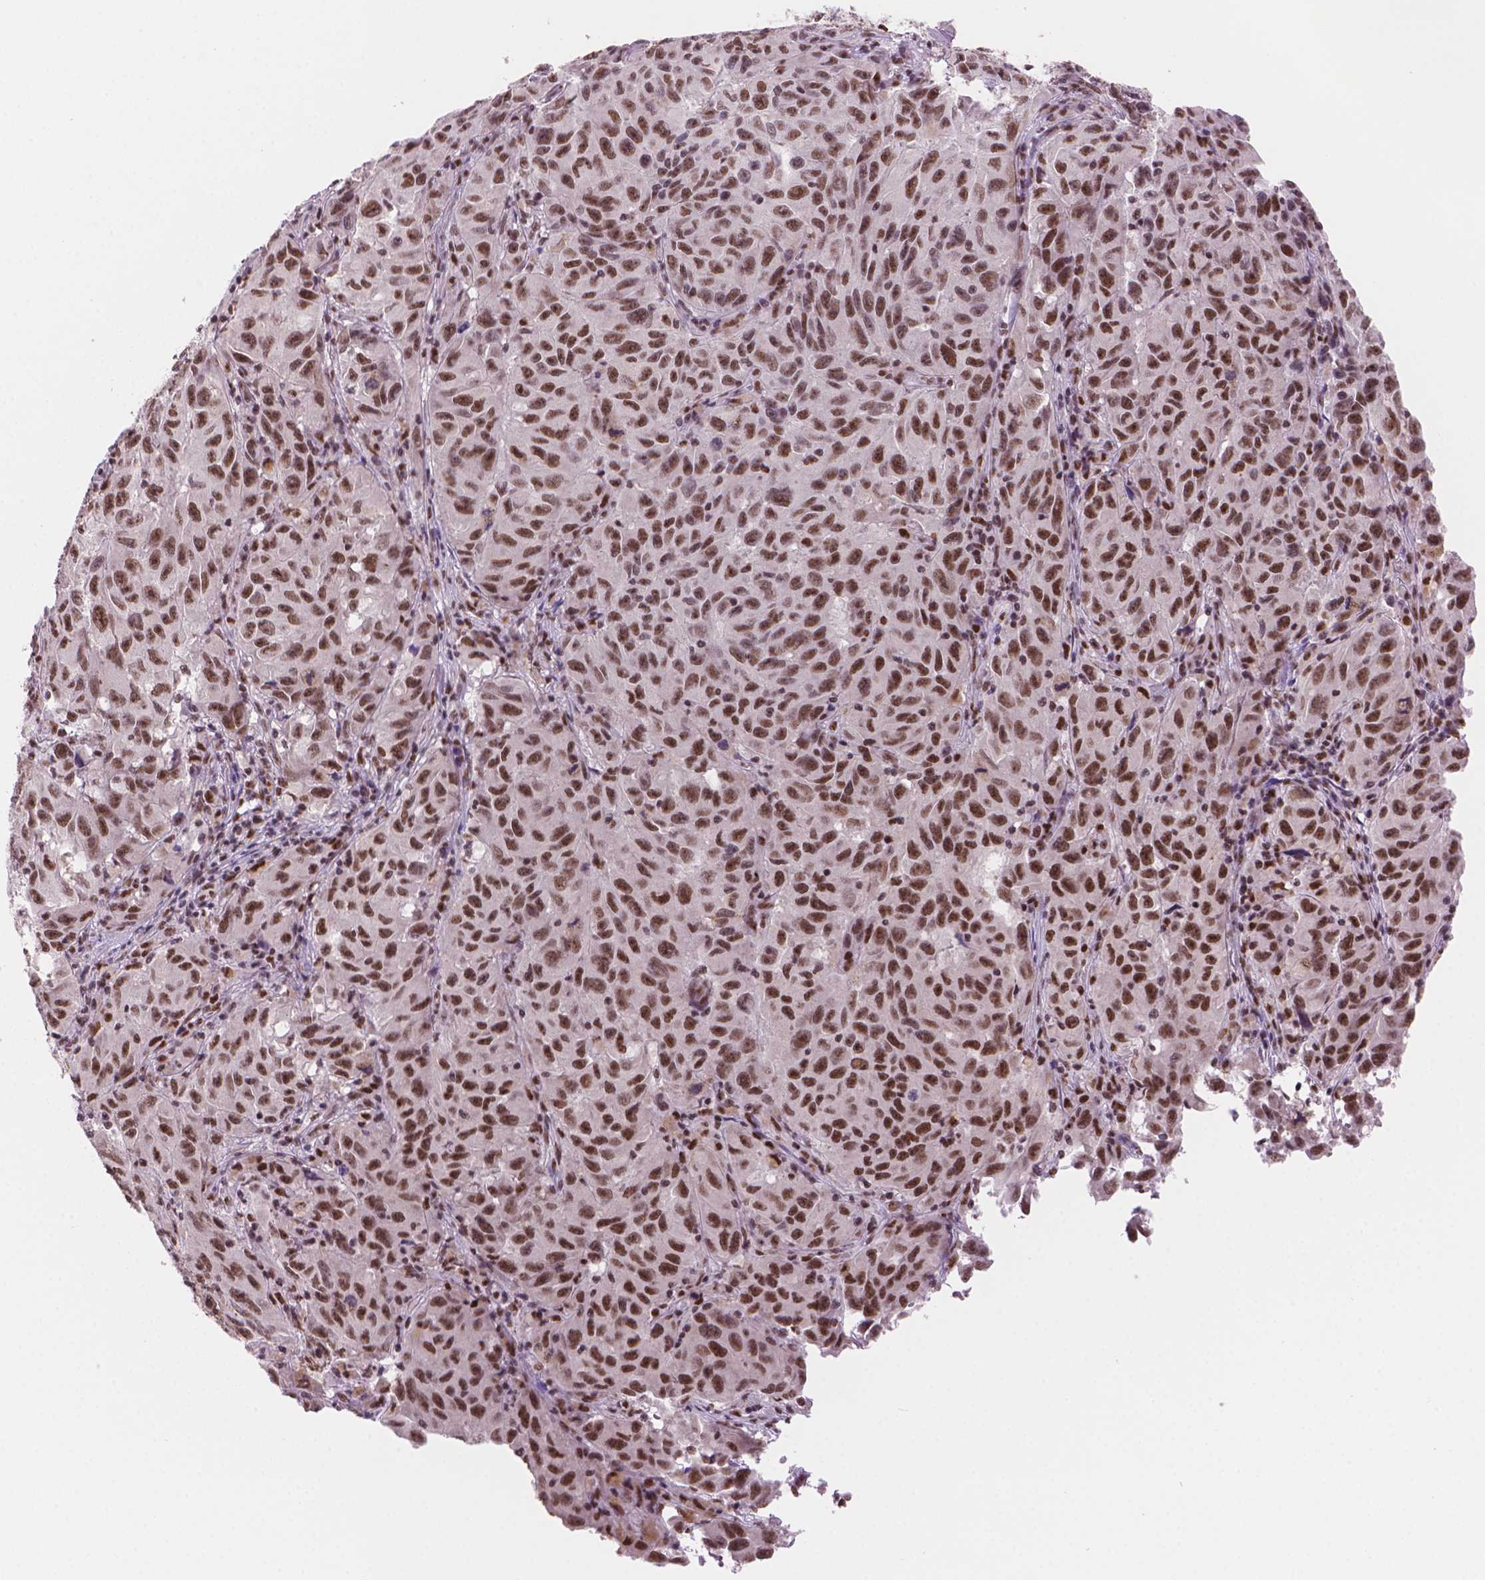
{"staining": {"intensity": "moderate", "quantity": ">75%", "location": "nuclear"}, "tissue": "melanoma", "cell_type": "Tumor cells", "image_type": "cancer", "snomed": [{"axis": "morphology", "description": "Malignant melanoma, NOS"}, {"axis": "topography", "description": "Vulva, labia, clitoris and Bartholin´s gland, NO"}], "caption": "Malignant melanoma stained for a protein reveals moderate nuclear positivity in tumor cells.", "gene": "UBN1", "patient": {"sex": "female", "age": 75}}